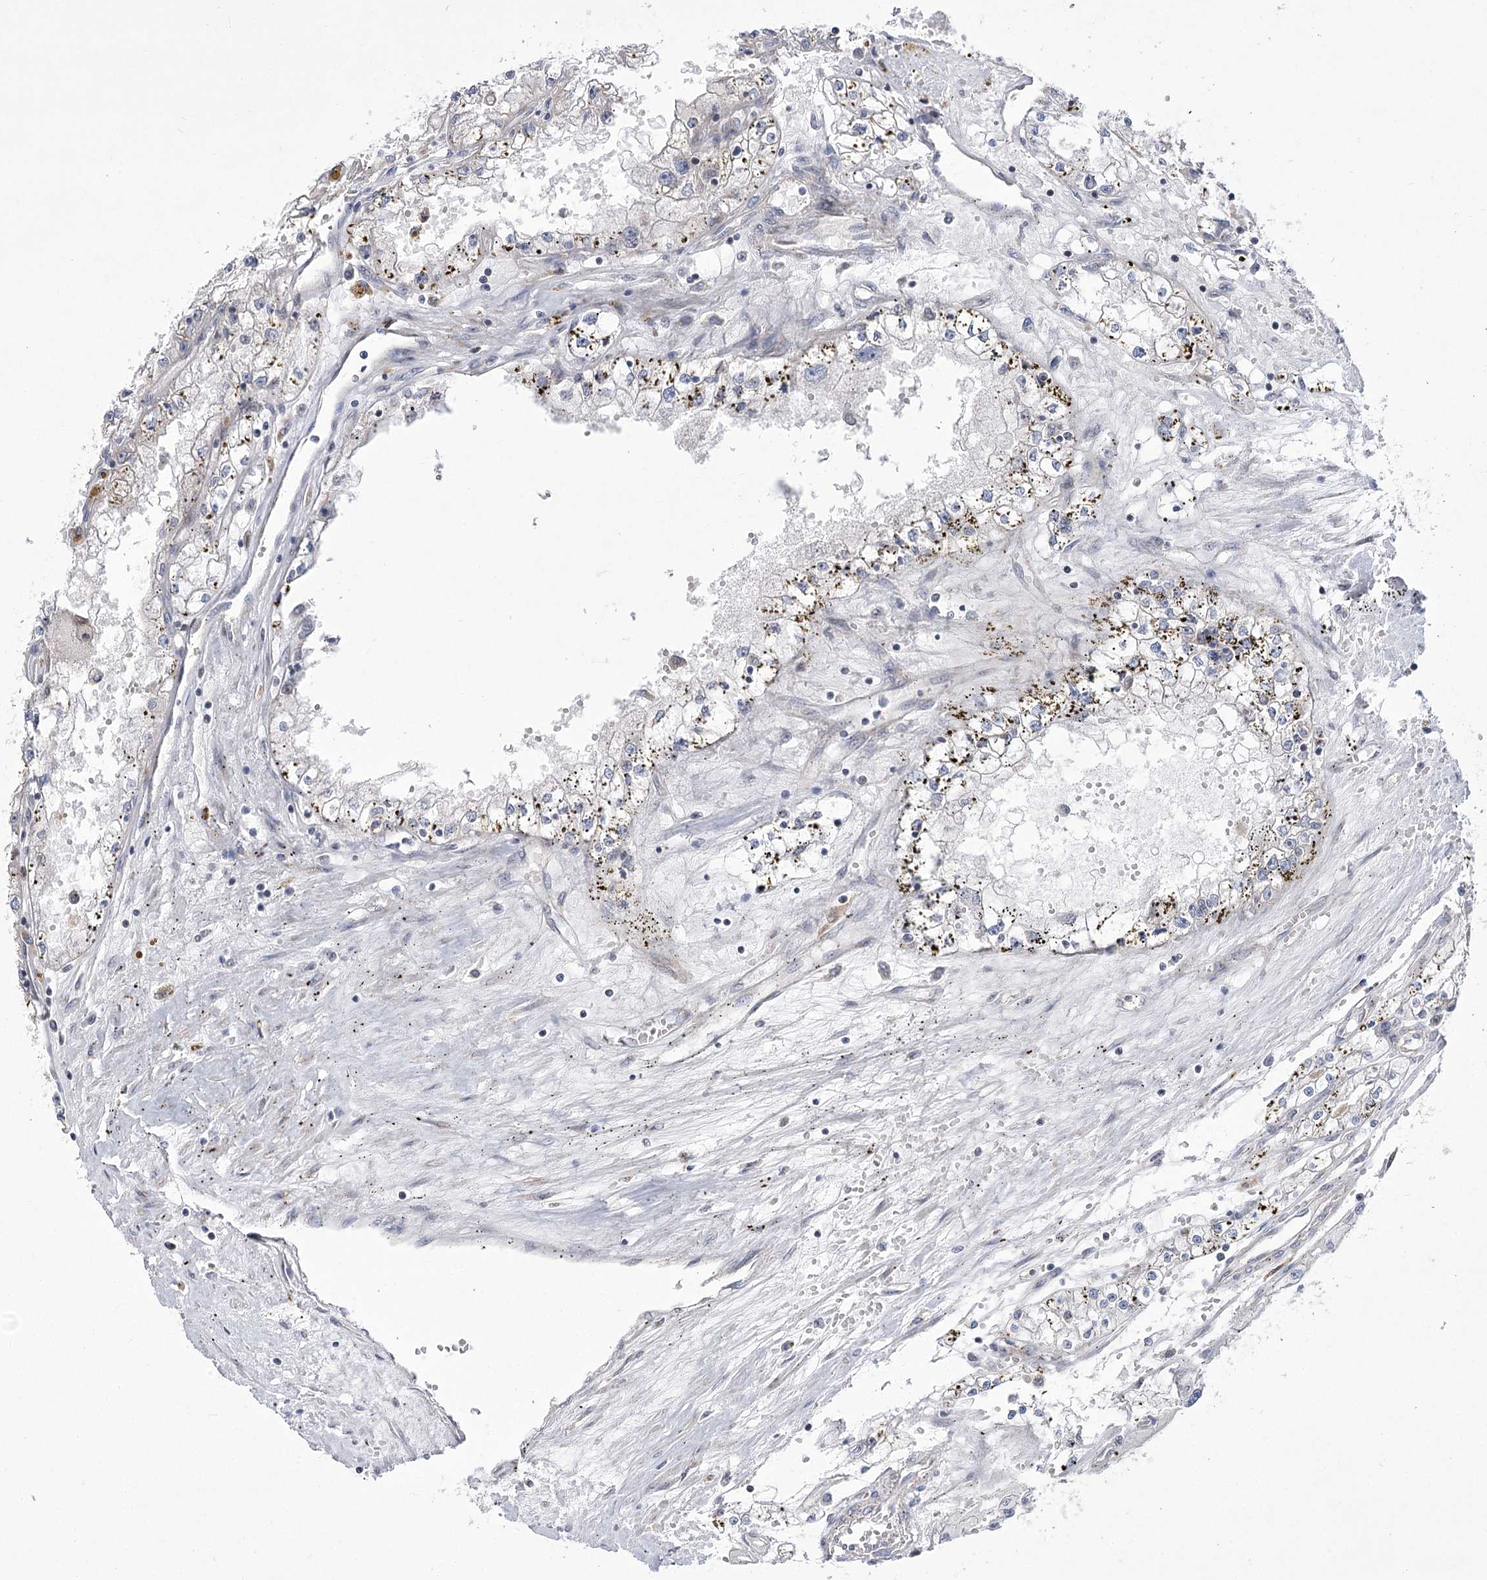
{"staining": {"intensity": "negative", "quantity": "none", "location": "none"}, "tissue": "renal cancer", "cell_type": "Tumor cells", "image_type": "cancer", "snomed": [{"axis": "morphology", "description": "Adenocarcinoma, NOS"}, {"axis": "topography", "description": "Kidney"}], "caption": "This is a photomicrograph of immunohistochemistry (IHC) staining of renal cancer (adenocarcinoma), which shows no positivity in tumor cells.", "gene": "PDHB", "patient": {"sex": "male", "age": 56}}